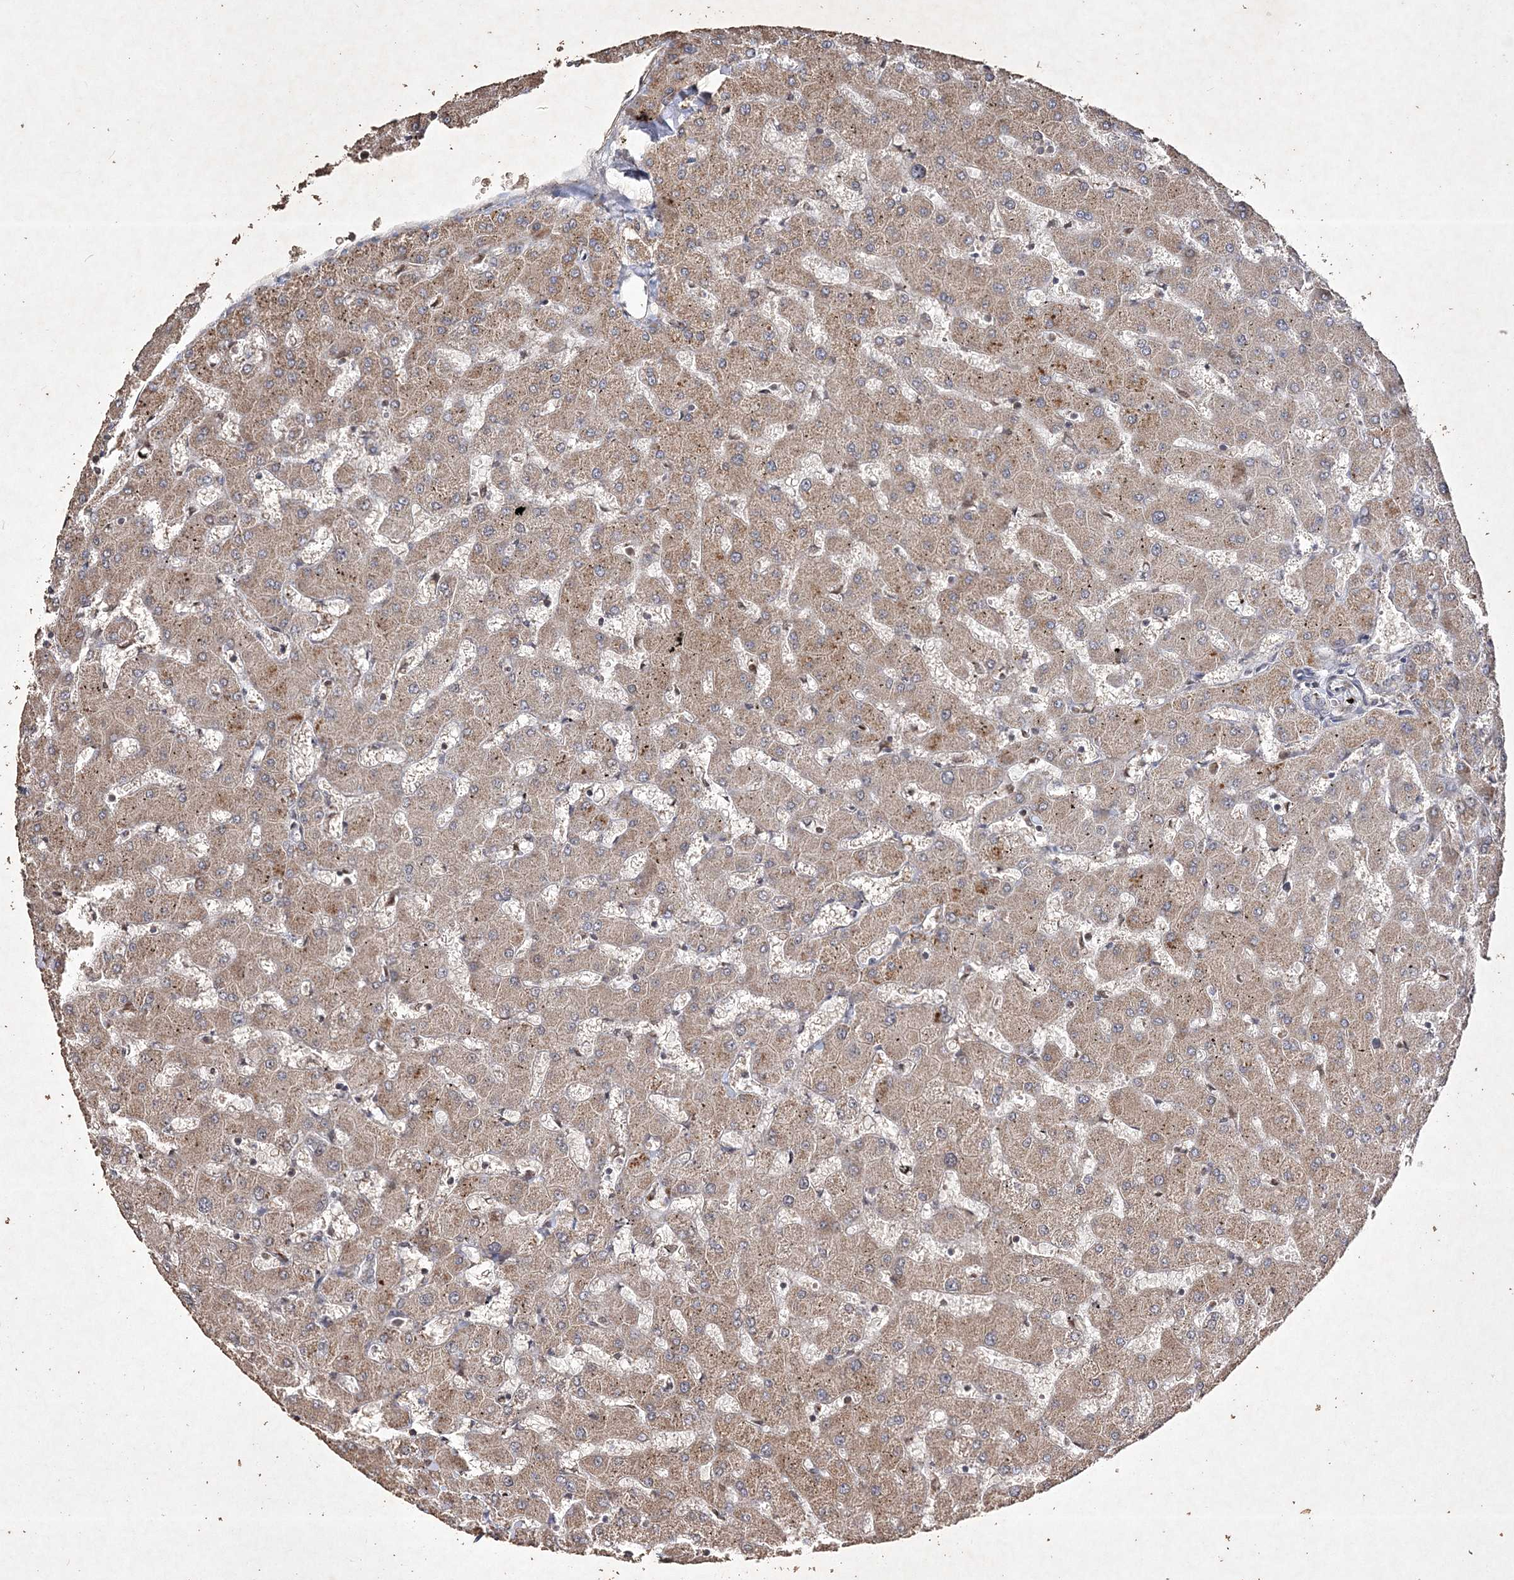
{"staining": {"intensity": "negative", "quantity": "none", "location": "none"}, "tissue": "liver", "cell_type": "Cholangiocytes", "image_type": "normal", "snomed": [{"axis": "morphology", "description": "Normal tissue, NOS"}, {"axis": "topography", "description": "Liver"}], "caption": "This is an IHC photomicrograph of benign liver. There is no staining in cholangiocytes.", "gene": "C3orf38", "patient": {"sex": "female", "age": 63}}